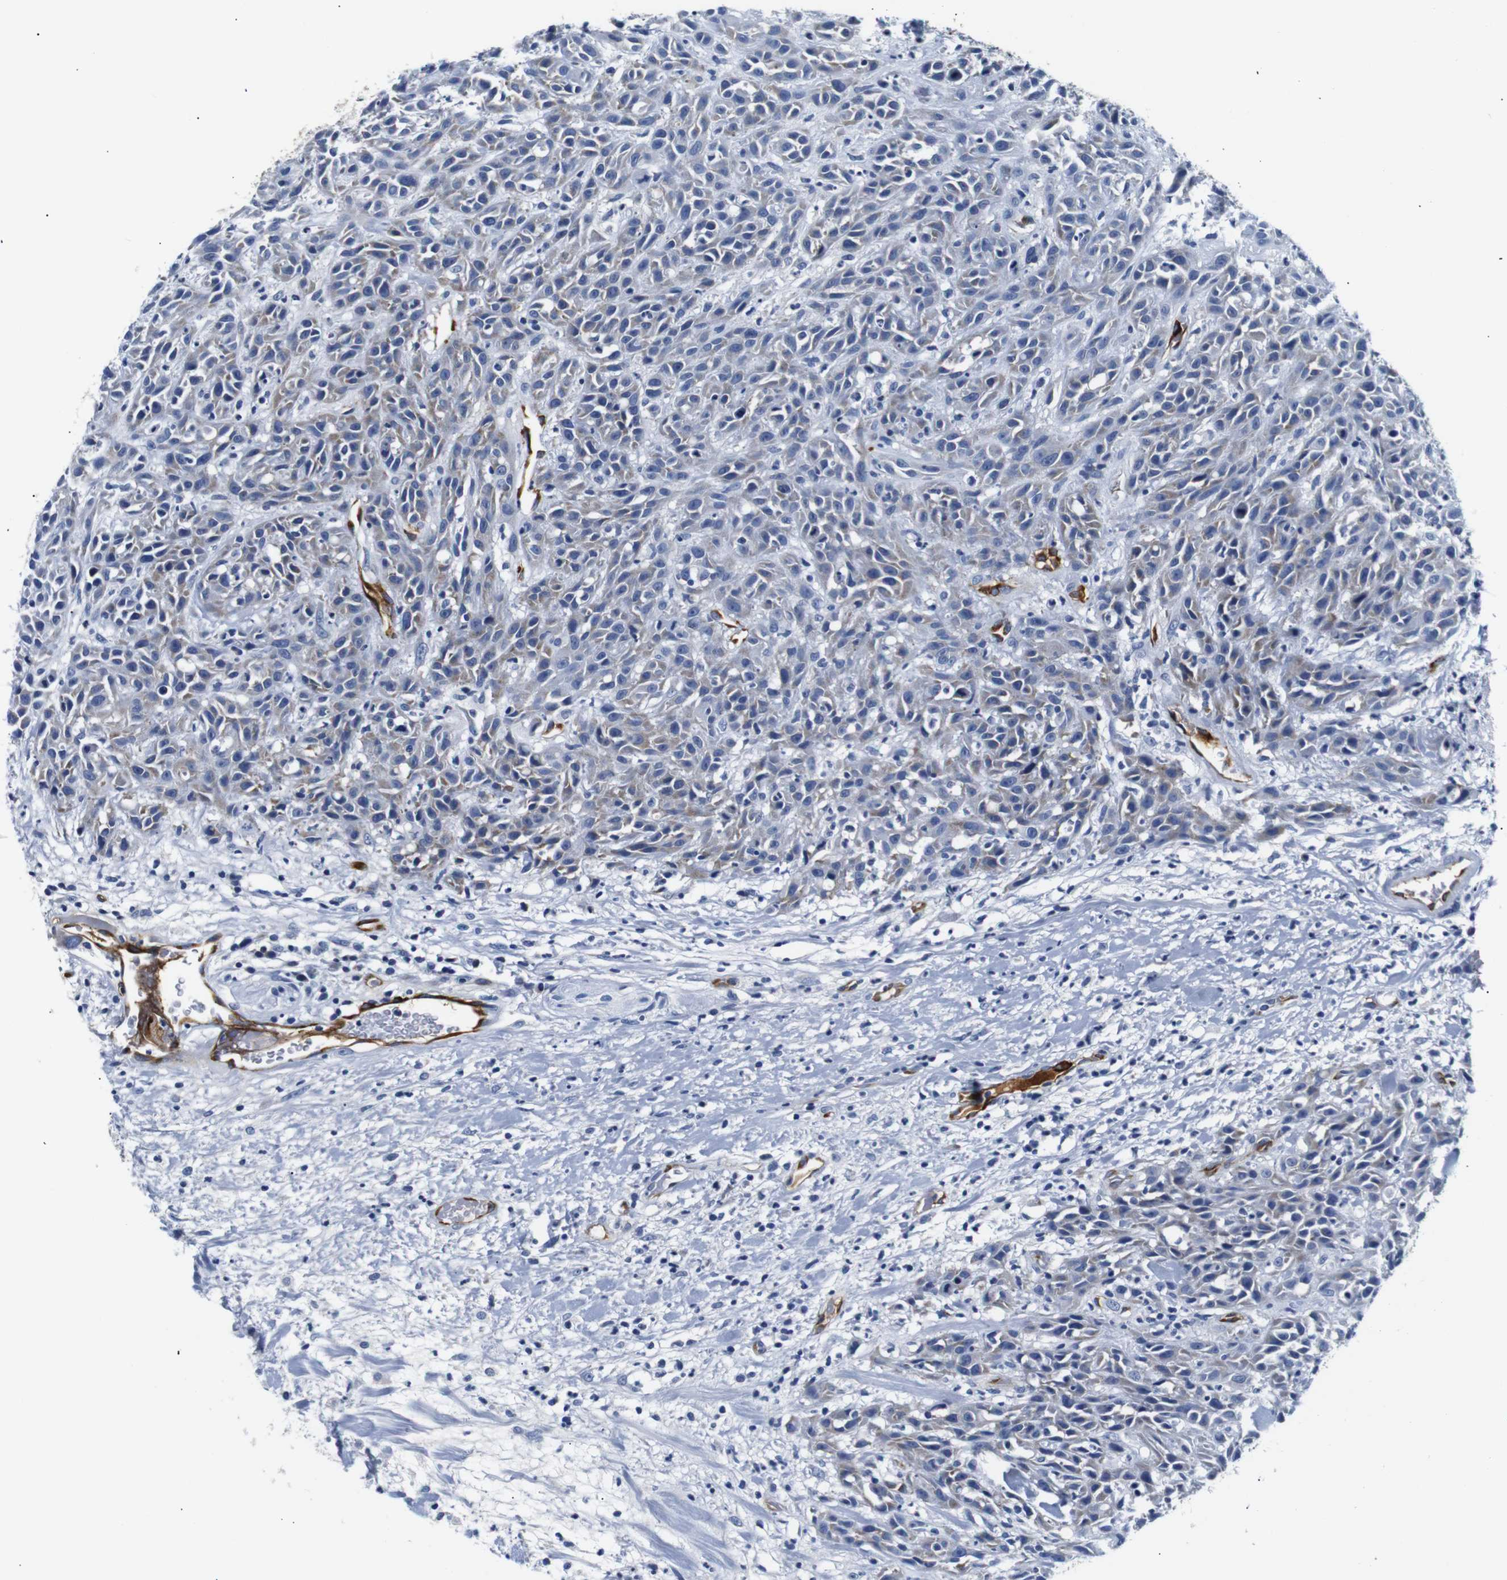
{"staining": {"intensity": "negative", "quantity": "none", "location": "none"}, "tissue": "head and neck cancer", "cell_type": "Tumor cells", "image_type": "cancer", "snomed": [{"axis": "morphology", "description": "Normal tissue, NOS"}, {"axis": "morphology", "description": "Squamous cell carcinoma, NOS"}, {"axis": "topography", "description": "Cartilage tissue"}, {"axis": "topography", "description": "Head-Neck"}], "caption": "Immunohistochemistry (IHC) micrograph of neoplastic tissue: human head and neck squamous cell carcinoma stained with DAB (3,3'-diaminobenzidine) demonstrates no significant protein expression in tumor cells.", "gene": "MUC4", "patient": {"sex": "male", "age": 62}}